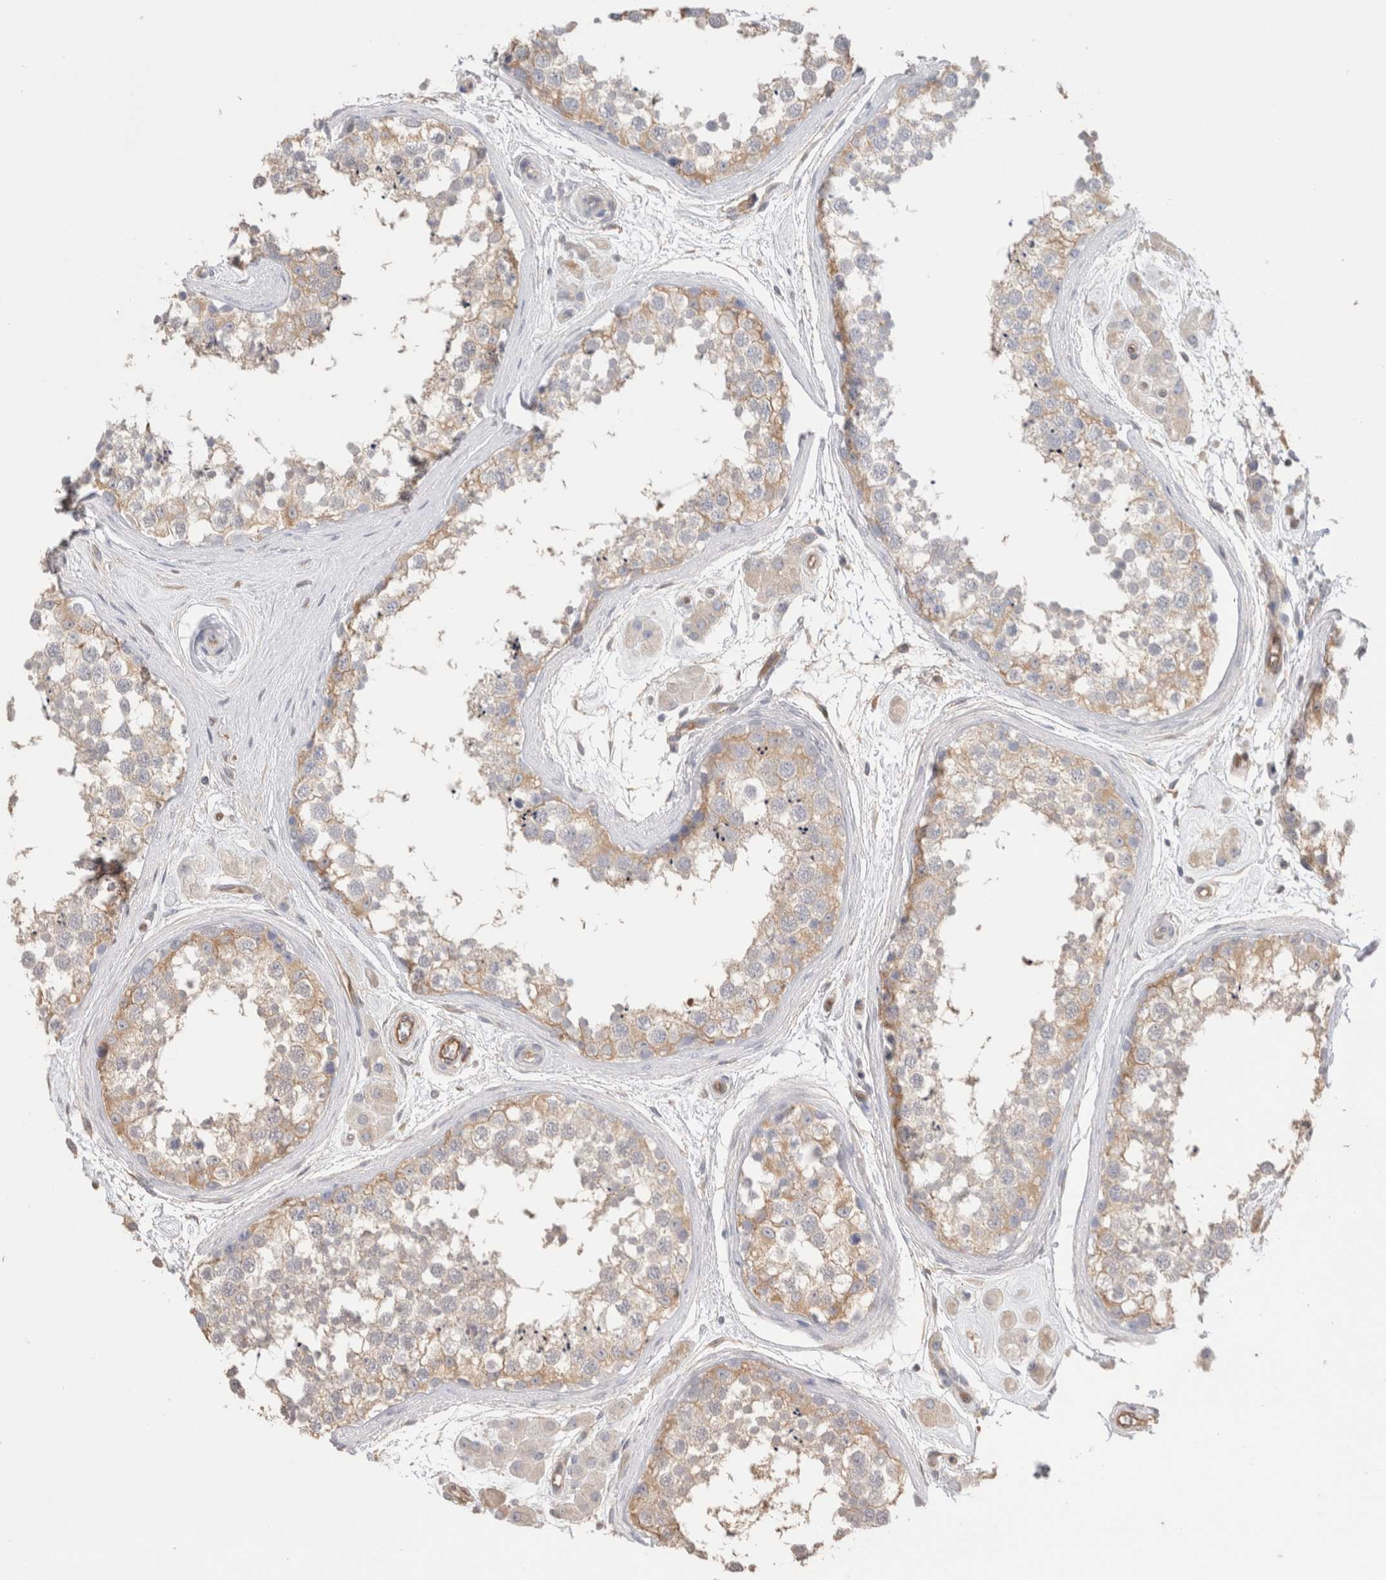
{"staining": {"intensity": "weak", "quantity": ">75%", "location": "cytoplasmic/membranous"}, "tissue": "testis", "cell_type": "Cells in seminiferous ducts", "image_type": "normal", "snomed": [{"axis": "morphology", "description": "Normal tissue, NOS"}, {"axis": "topography", "description": "Testis"}], "caption": "IHC (DAB (3,3'-diaminobenzidine)) staining of normal testis reveals weak cytoplasmic/membranous protein positivity in approximately >75% of cells in seminiferous ducts.", "gene": "CAPN2", "patient": {"sex": "male", "age": 56}}